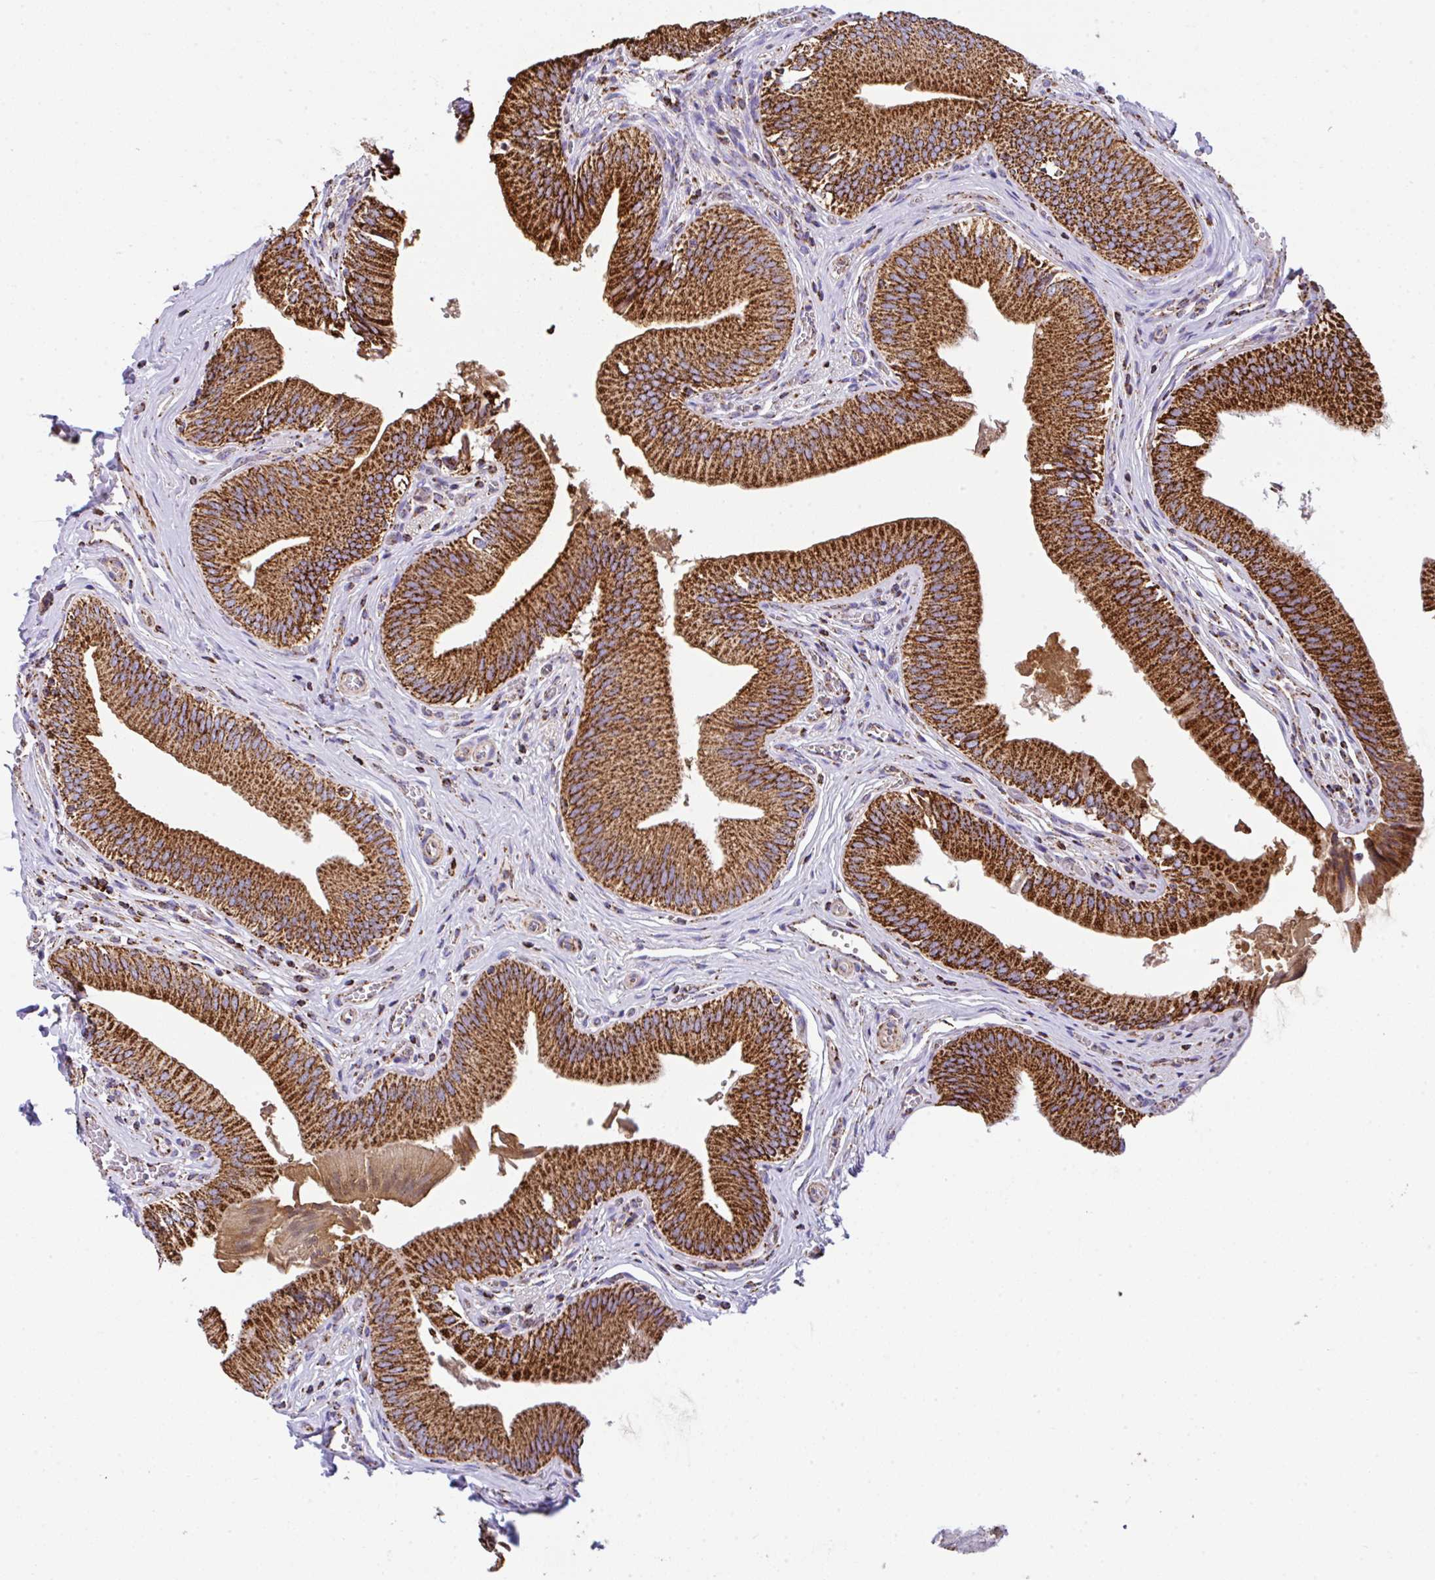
{"staining": {"intensity": "strong", "quantity": ">75%", "location": "cytoplasmic/membranous"}, "tissue": "gallbladder", "cell_type": "Glandular cells", "image_type": "normal", "snomed": [{"axis": "morphology", "description": "Normal tissue, NOS"}, {"axis": "topography", "description": "Gallbladder"}], "caption": "Unremarkable gallbladder demonstrates strong cytoplasmic/membranous positivity in about >75% of glandular cells, visualized by immunohistochemistry.", "gene": "ANKRD33B", "patient": {"sex": "male", "age": 17}}